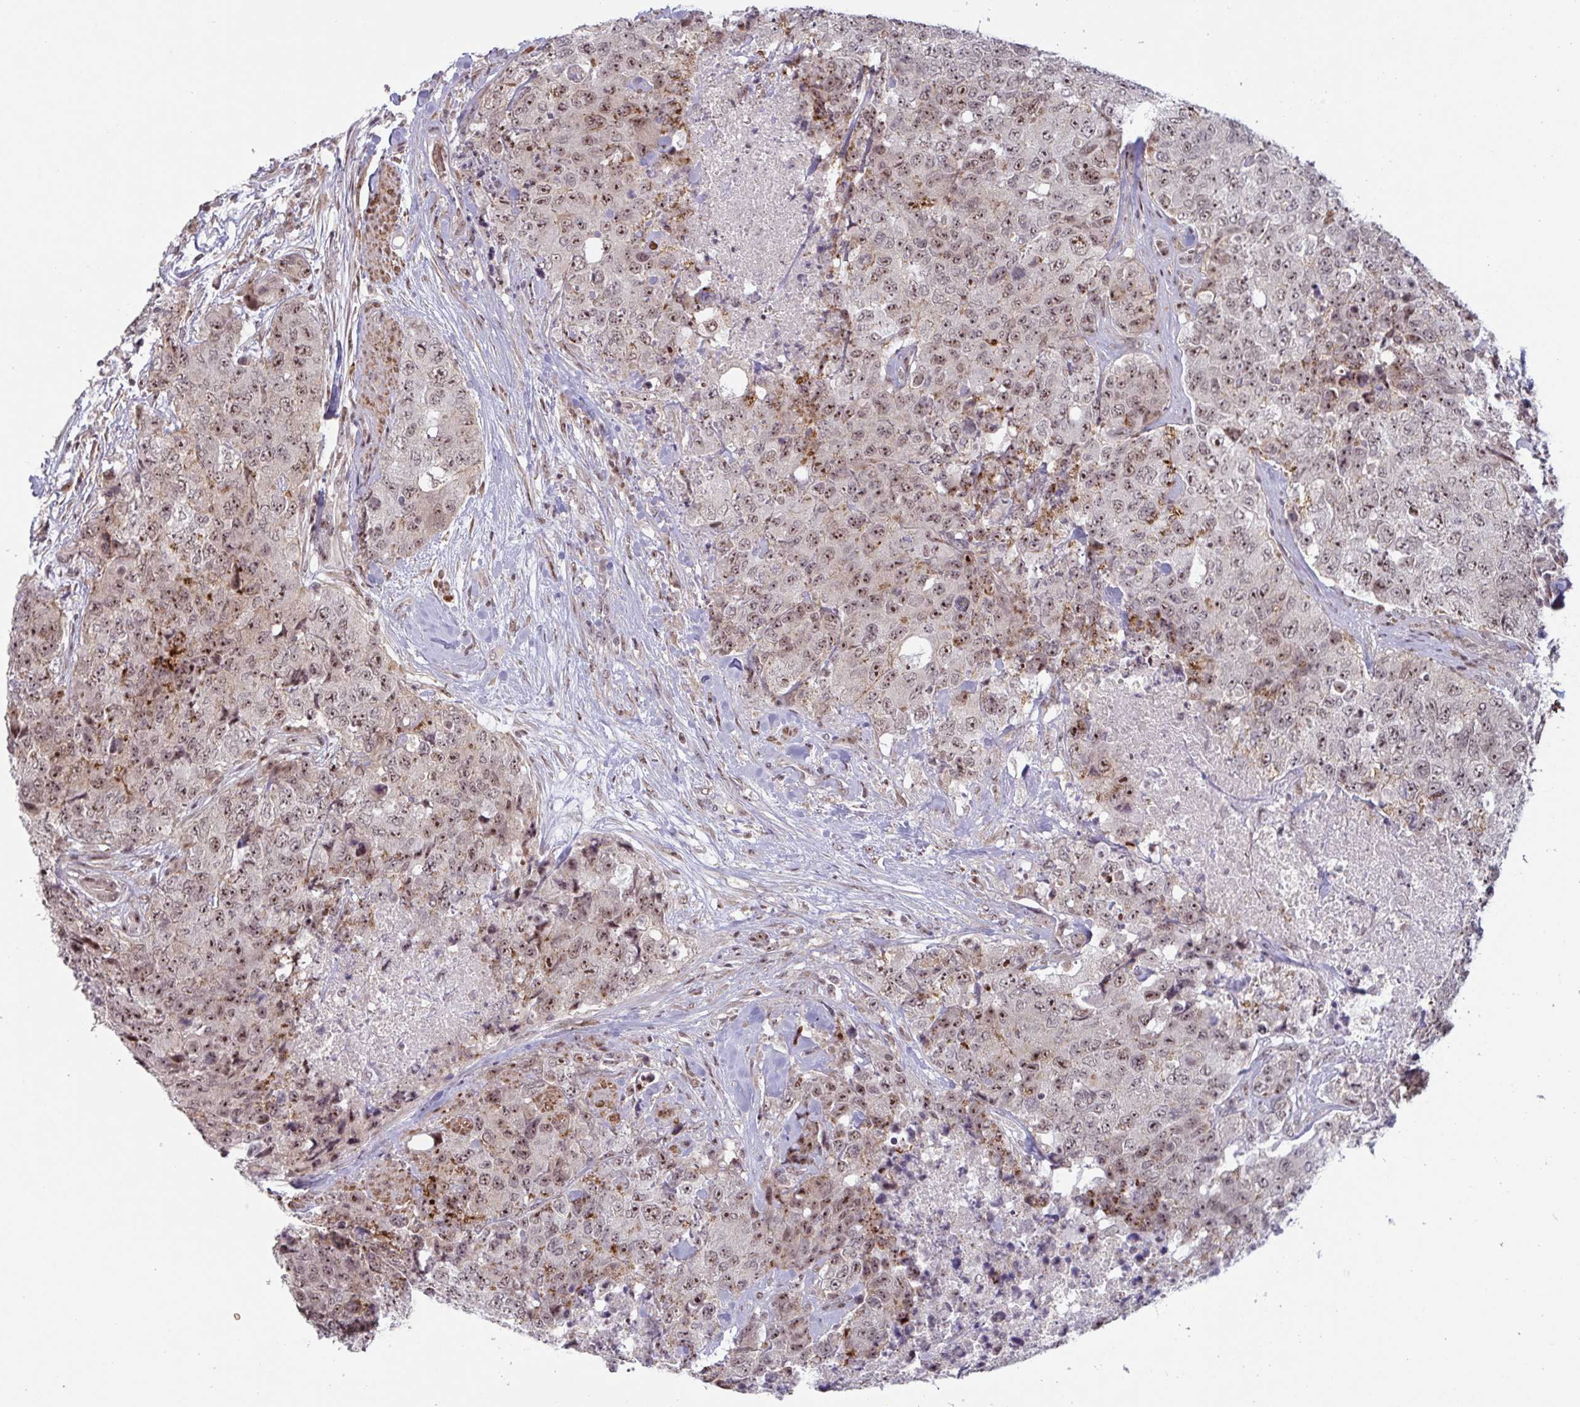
{"staining": {"intensity": "moderate", "quantity": ">75%", "location": "nuclear"}, "tissue": "urothelial cancer", "cell_type": "Tumor cells", "image_type": "cancer", "snomed": [{"axis": "morphology", "description": "Urothelial carcinoma, High grade"}, {"axis": "topography", "description": "Urinary bladder"}], "caption": "A high-resolution micrograph shows immunohistochemistry (IHC) staining of urothelial carcinoma (high-grade), which shows moderate nuclear positivity in about >75% of tumor cells.", "gene": "NLRP13", "patient": {"sex": "female", "age": 78}}